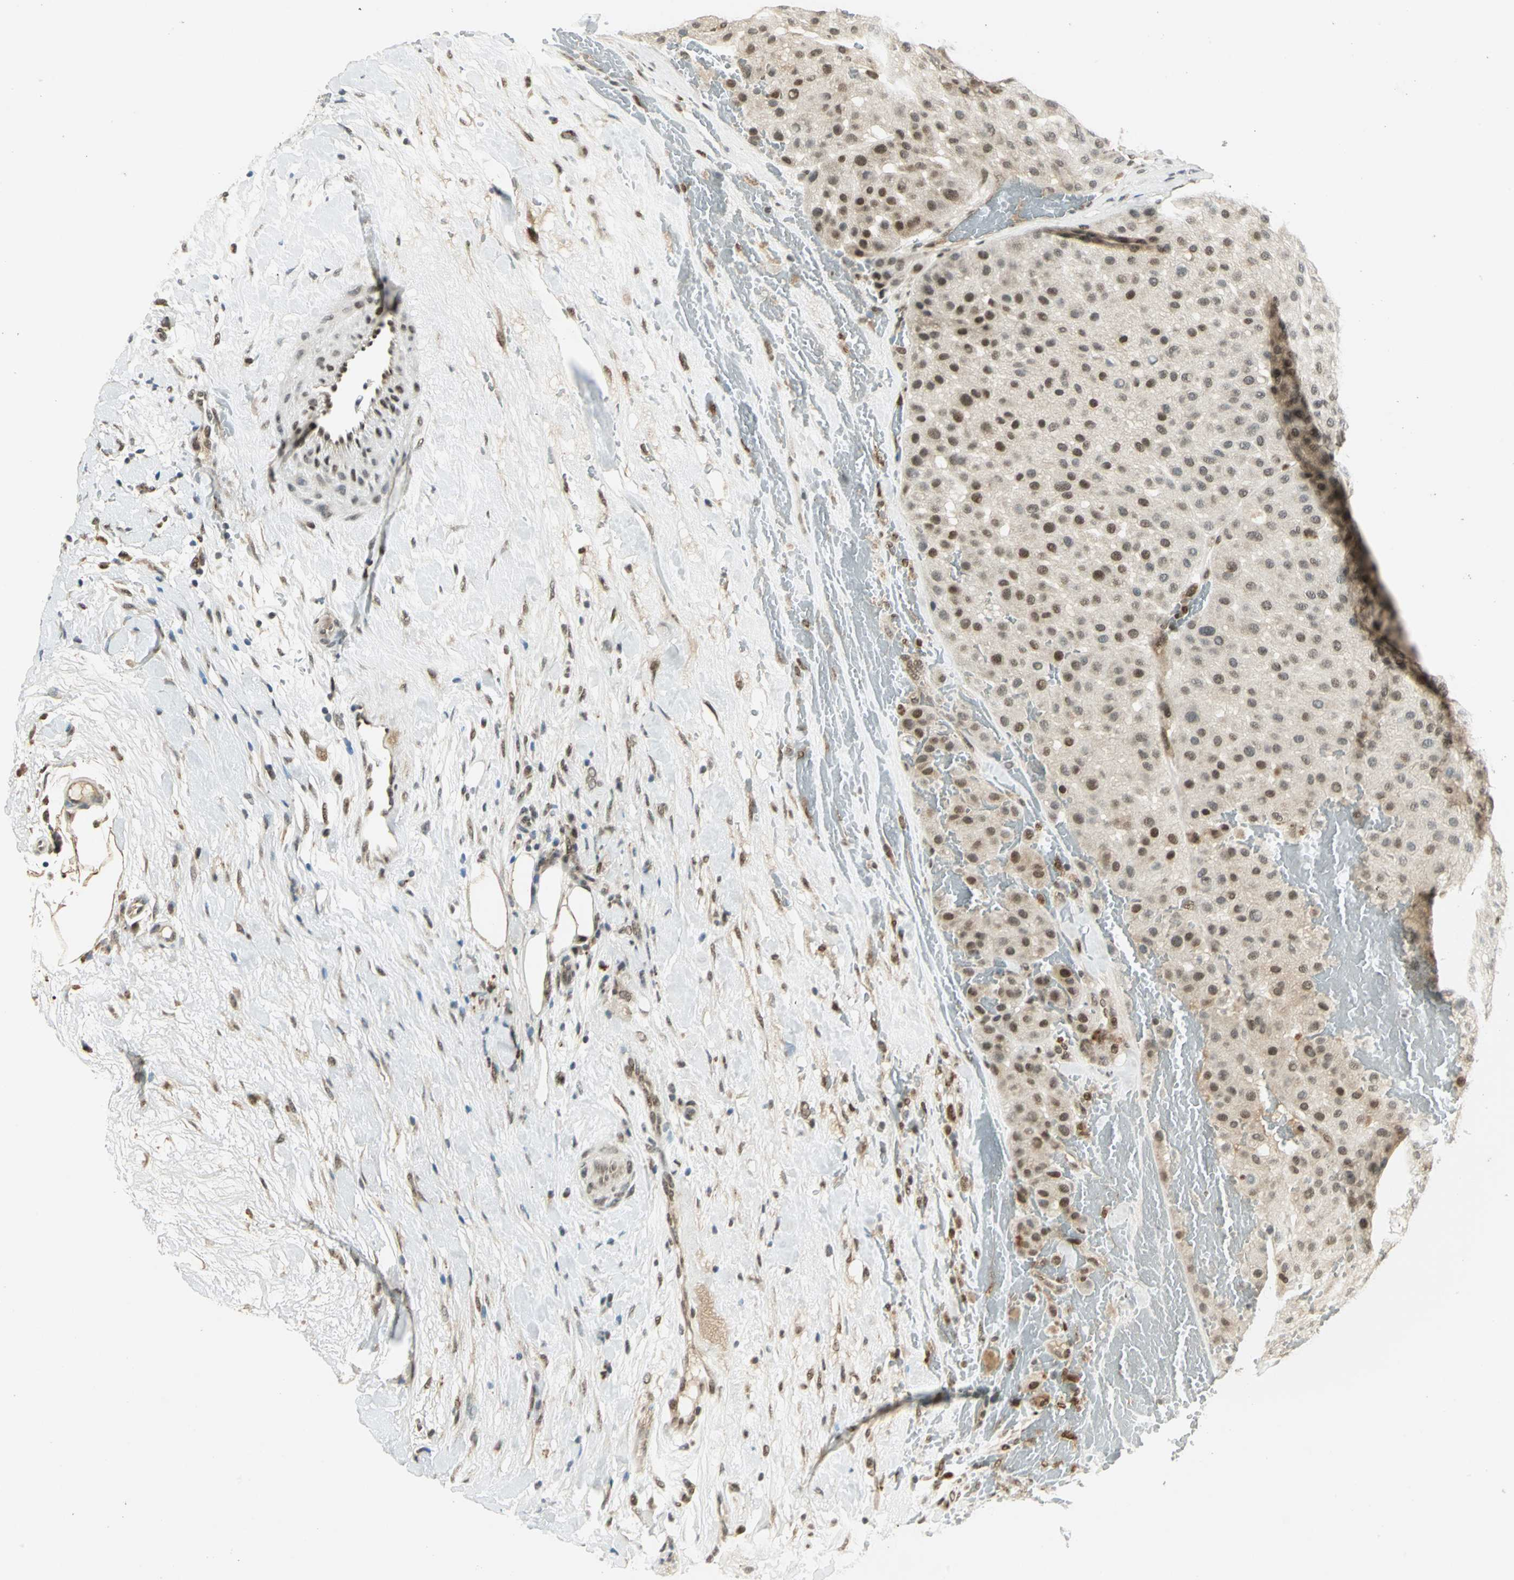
{"staining": {"intensity": "weak", "quantity": "<25%", "location": "nuclear"}, "tissue": "melanoma", "cell_type": "Tumor cells", "image_type": "cancer", "snomed": [{"axis": "morphology", "description": "Normal tissue, NOS"}, {"axis": "morphology", "description": "Malignant melanoma, Metastatic site"}, {"axis": "topography", "description": "Skin"}], "caption": "An immunohistochemistry micrograph of malignant melanoma (metastatic site) is shown. There is no staining in tumor cells of malignant melanoma (metastatic site). Nuclei are stained in blue.", "gene": "RAD17", "patient": {"sex": "male", "age": 41}}